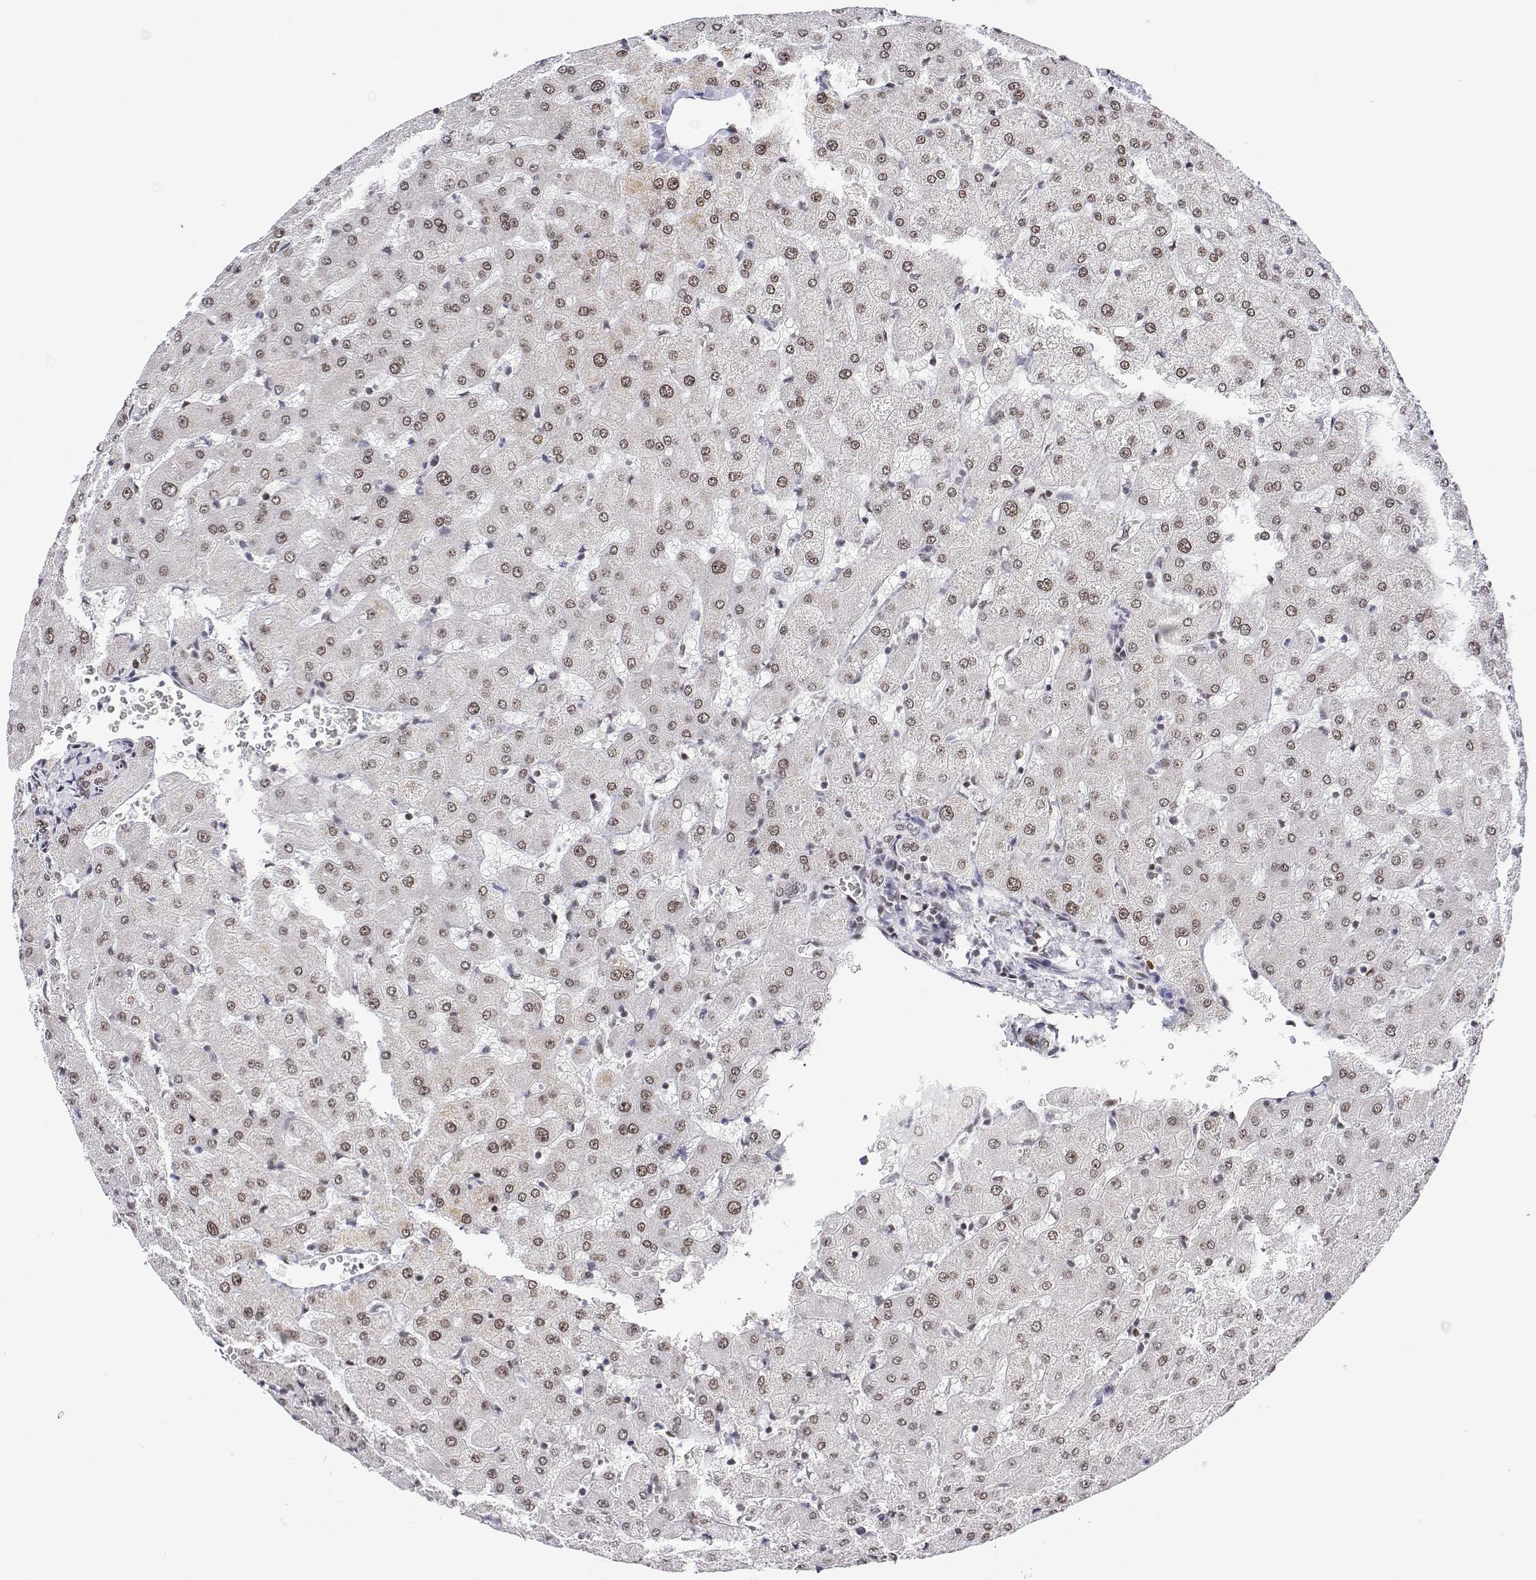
{"staining": {"intensity": "weak", "quantity": "25%-75%", "location": "nuclear"}, "tissue": "liver", "cell_type": "Cholangiocytes", "image_type": "normal", "snomed": [{"axis": "morphology", "description": "Normal tissue, NOS"}, {"axis": "topography", "description": "Liver"}], "caption": "Brown immunohistochemical staining in normal human liver exhibits weak nuclear staining in approximately 25%-75% of cholangiocytes.", "gene": "XPC", "patient": {"sex": "female", "age": 63}}